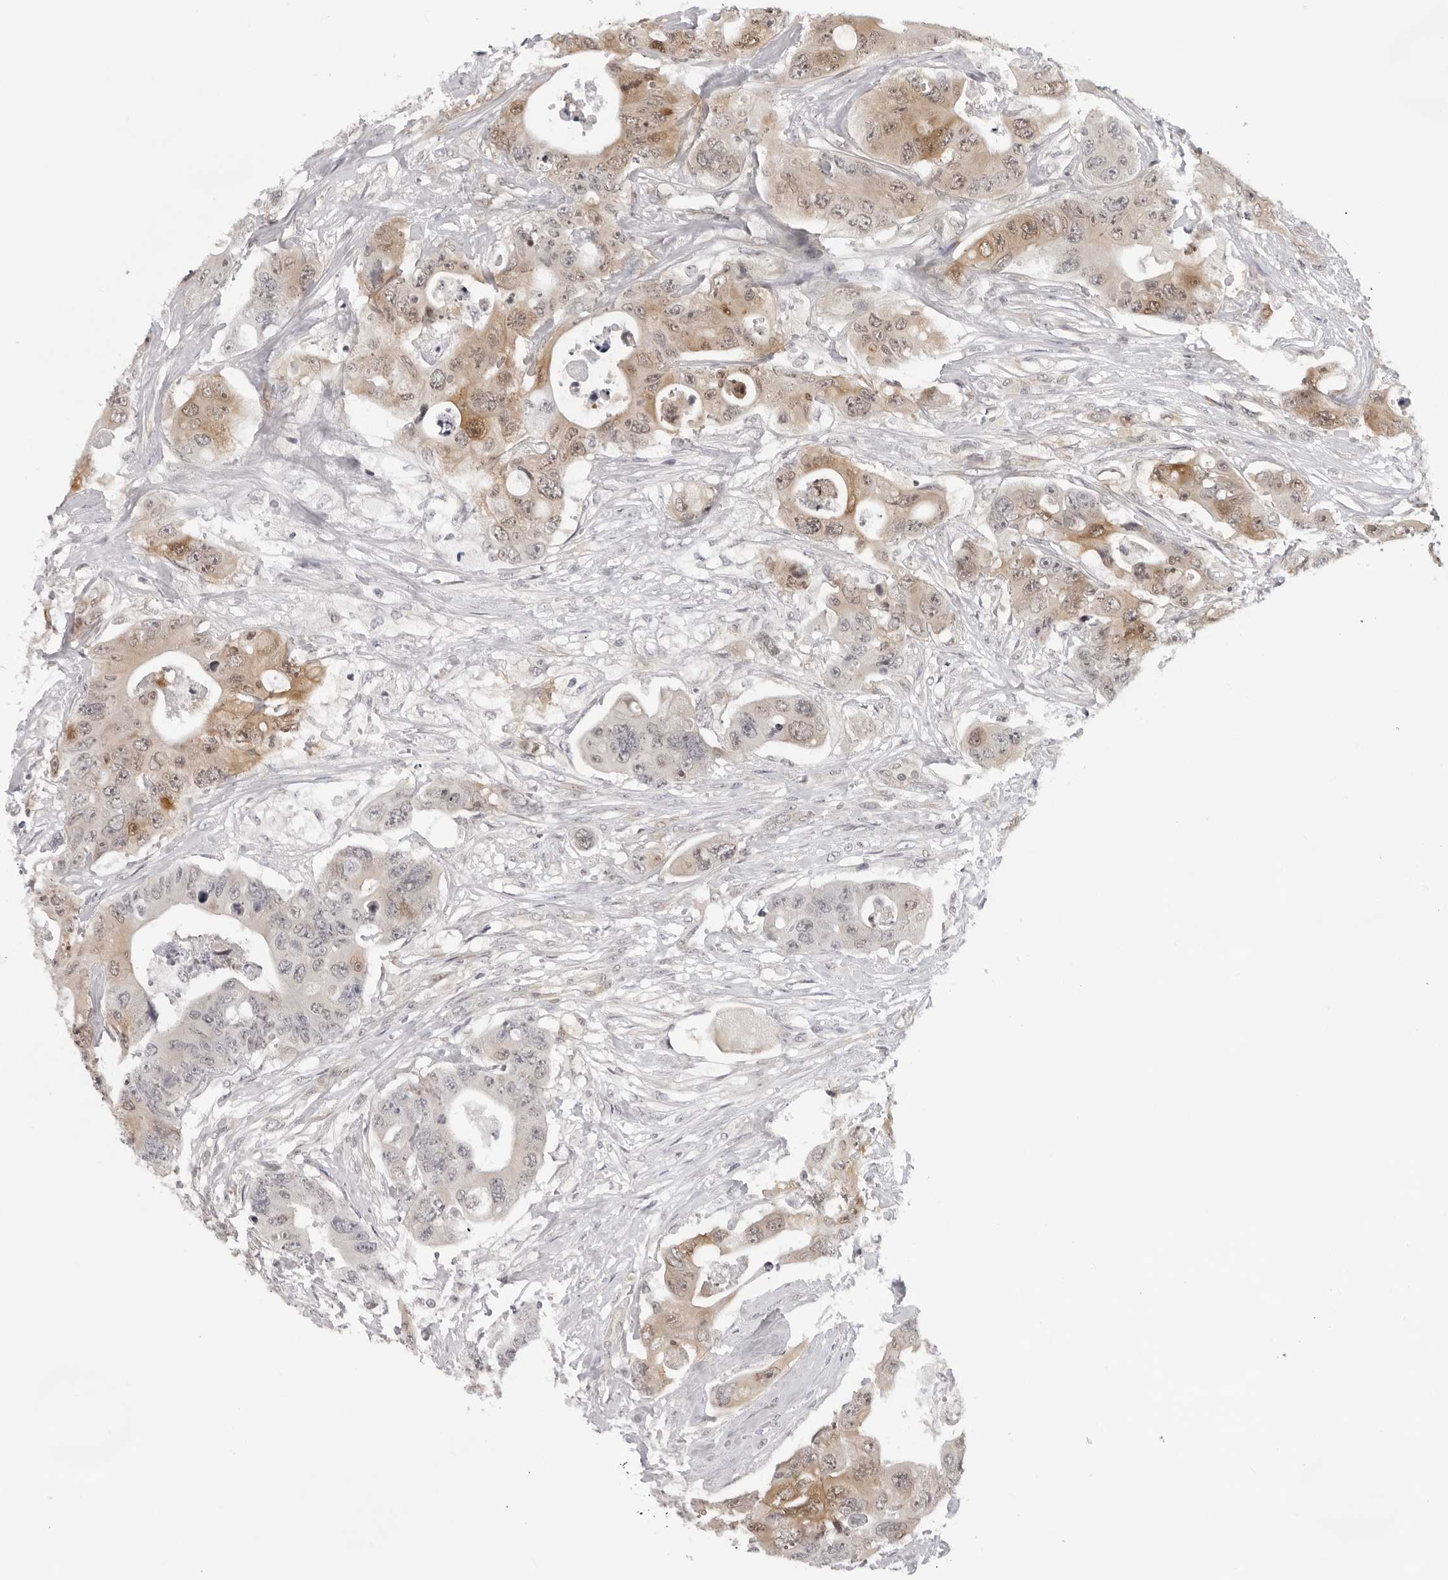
{"staining": {"intensity": "moderate", "quantity": ">75%", "location": "cytoplasmic/membranous"}, "tissue": "colorectal cancer", "cell_type": "Tumor cells", "image_type": "cancer", "snomed": [{"axis": "morphology", "description": "Adenocarcinoma, NOS"}, {"axis": "topography", "description": "Colon"}], "caption": "Immunohistochemistry image of human colorectal cancer stained for a protein (brown), which exhibits medium levels of moderate cytoplasmic/membranous expression in about >75% of tumor cells.", "gene": "CASP7", "patient": {"sex": "female", "age": 46}}